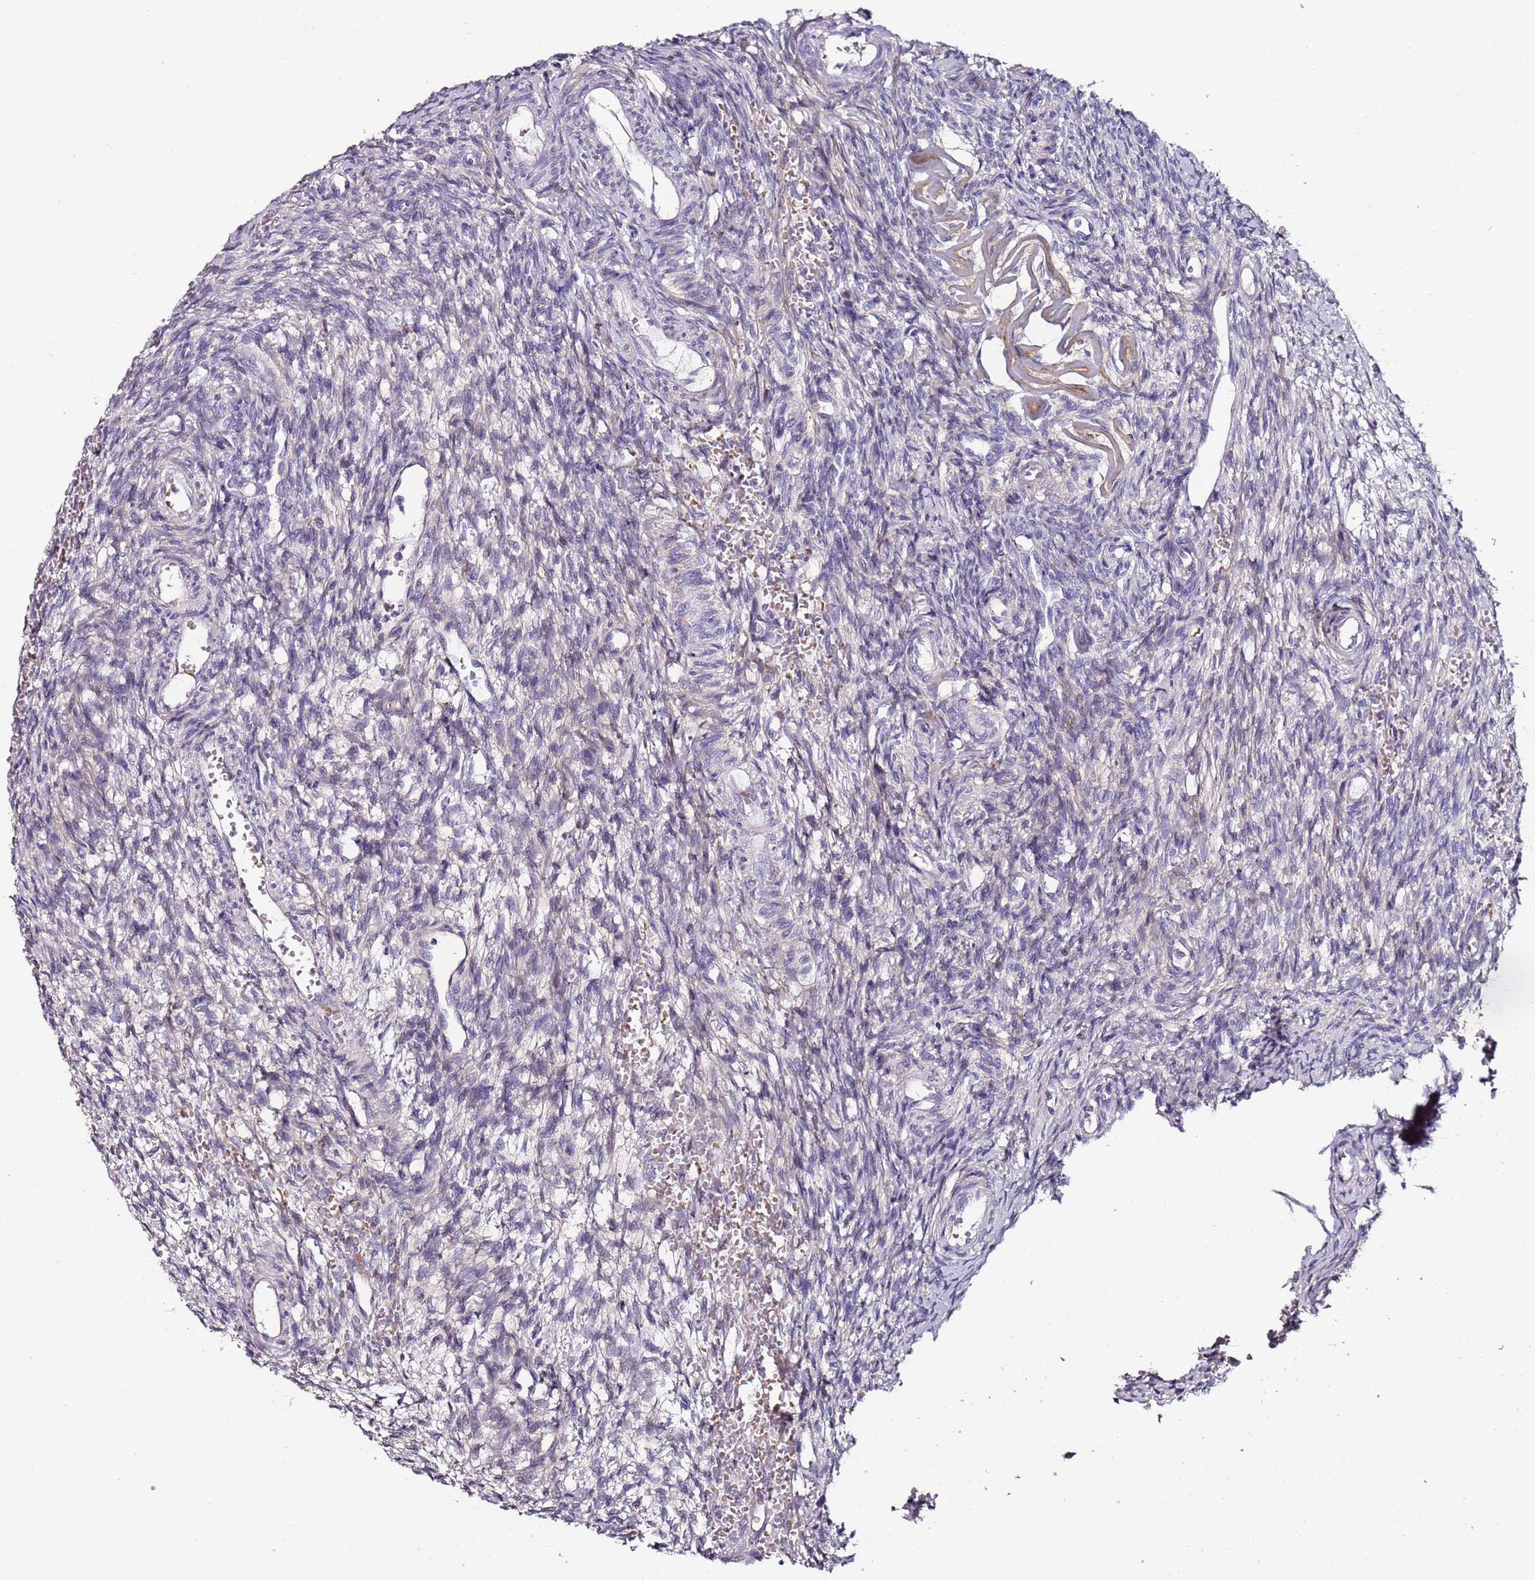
{"staining": {"intensity": "negative", "quantity": "none", "location": "none"}, "tissue": "ovary", "cell_type": "Ovarian stroma cells", "image_type": "normal", "snomed": [{"axis": "morphology", "description": "Normal tissue, NOS"}, {"axis": "topography", "description": "Ovary"}], "caption": "This is an immunohistochemistry photomicrograph of normal human ovary. There is no expression in ovarian stroma cells.", "gene": "C3orf80", "patient": {"sex": "female", "age": 39}}